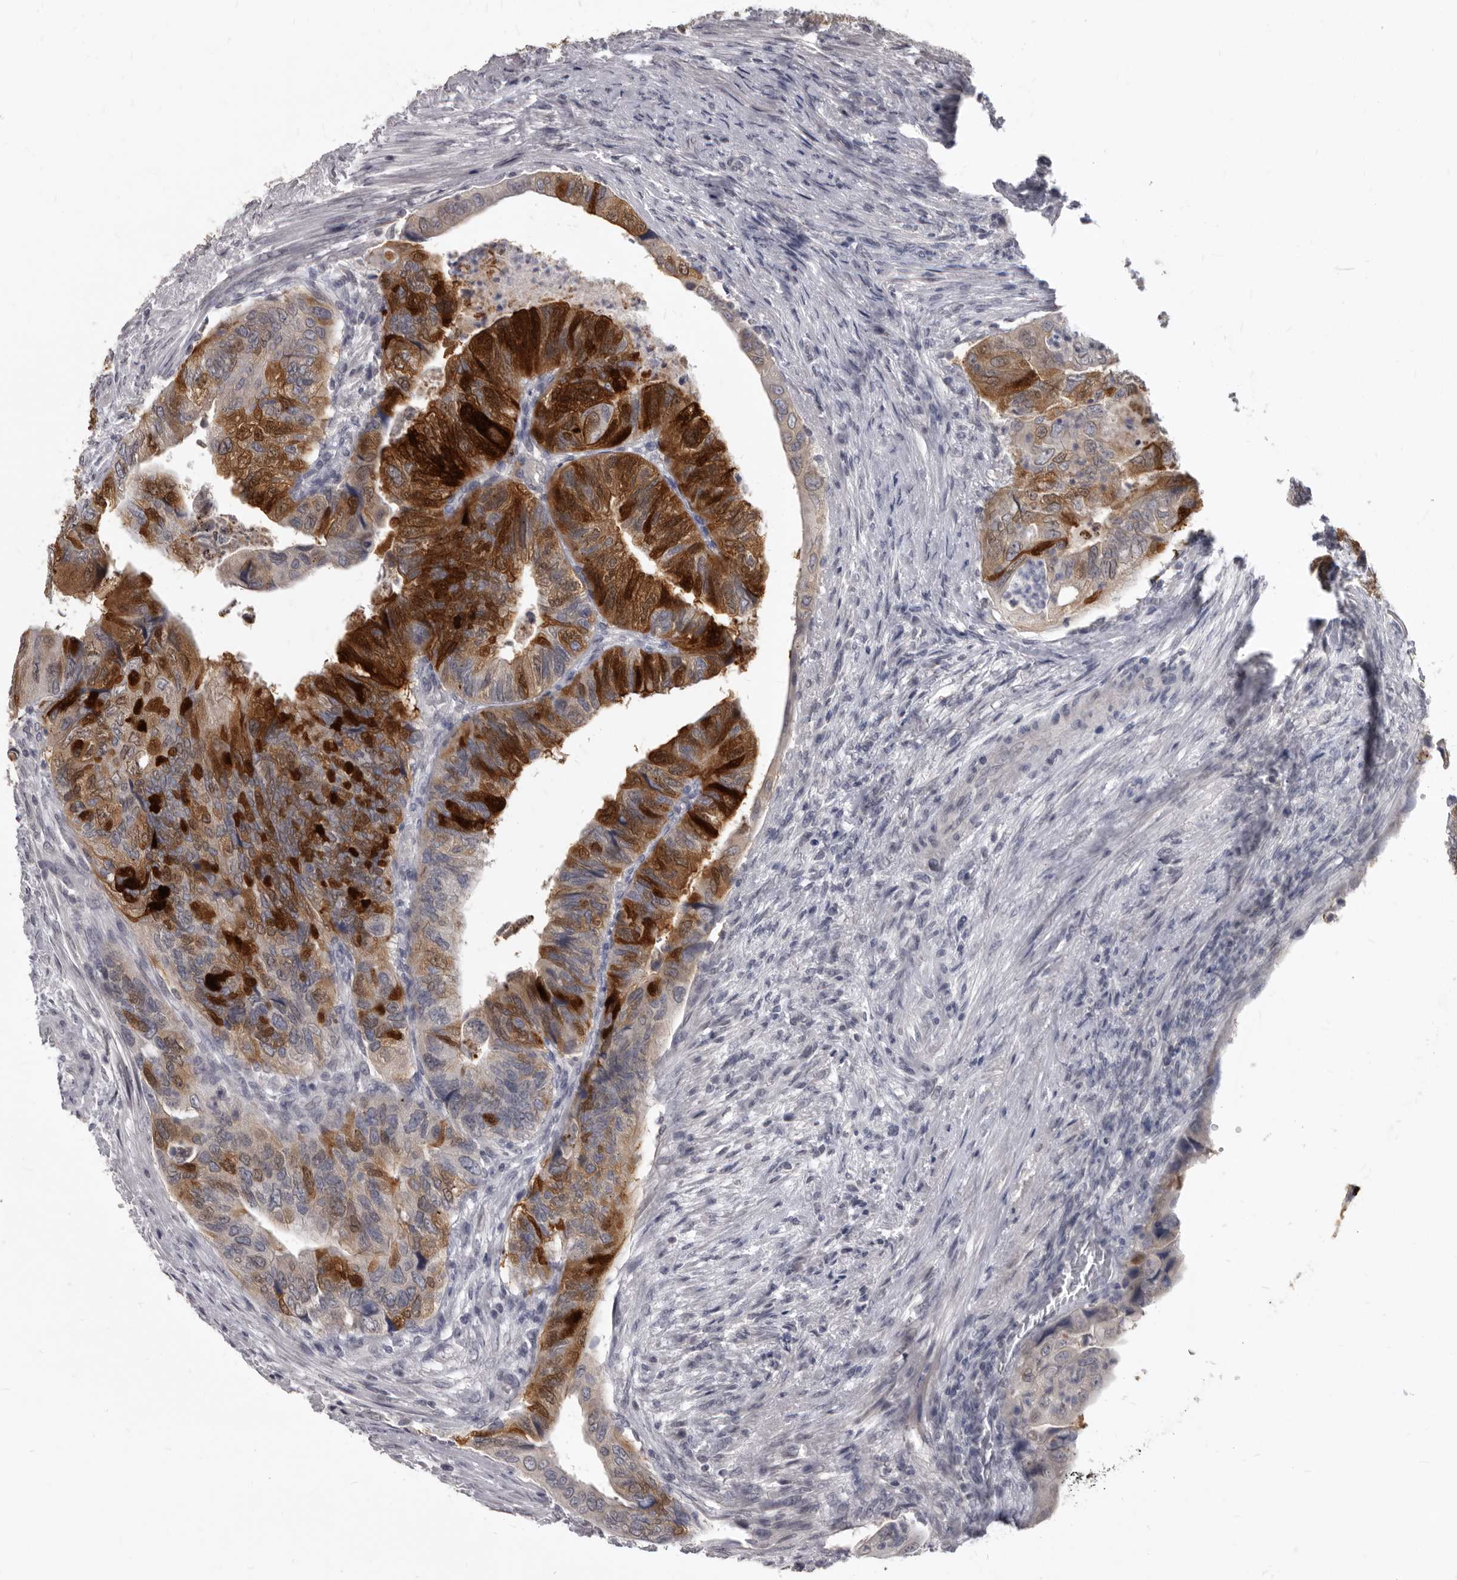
{"staining": {"intensity": "strong", "quantity": "25%-75%", "location": "cytoplasmic/membranous,nuclear"}, "tissue": "colorectal cancer", "cell_type": "Tumor cells", "image_type": "cancer", "snomed": [{"axis": "morphology", "description": "Adenocarcinoma, NOS"}, {"axis": "topography", "description": "Rectum"}], "caption": "Brown immunohistochemical staining in colorectal cancer exhibits strong cytoplasmic/membranous and nuclear staining in approximately 25%-75% of tumor cells. Immunohistochemistry (ihc) stains the protein of interest in brown and the nuclei are stained blue.", "gene": "SULT1E1", "patient": {"sex": "male", "age": 63}}